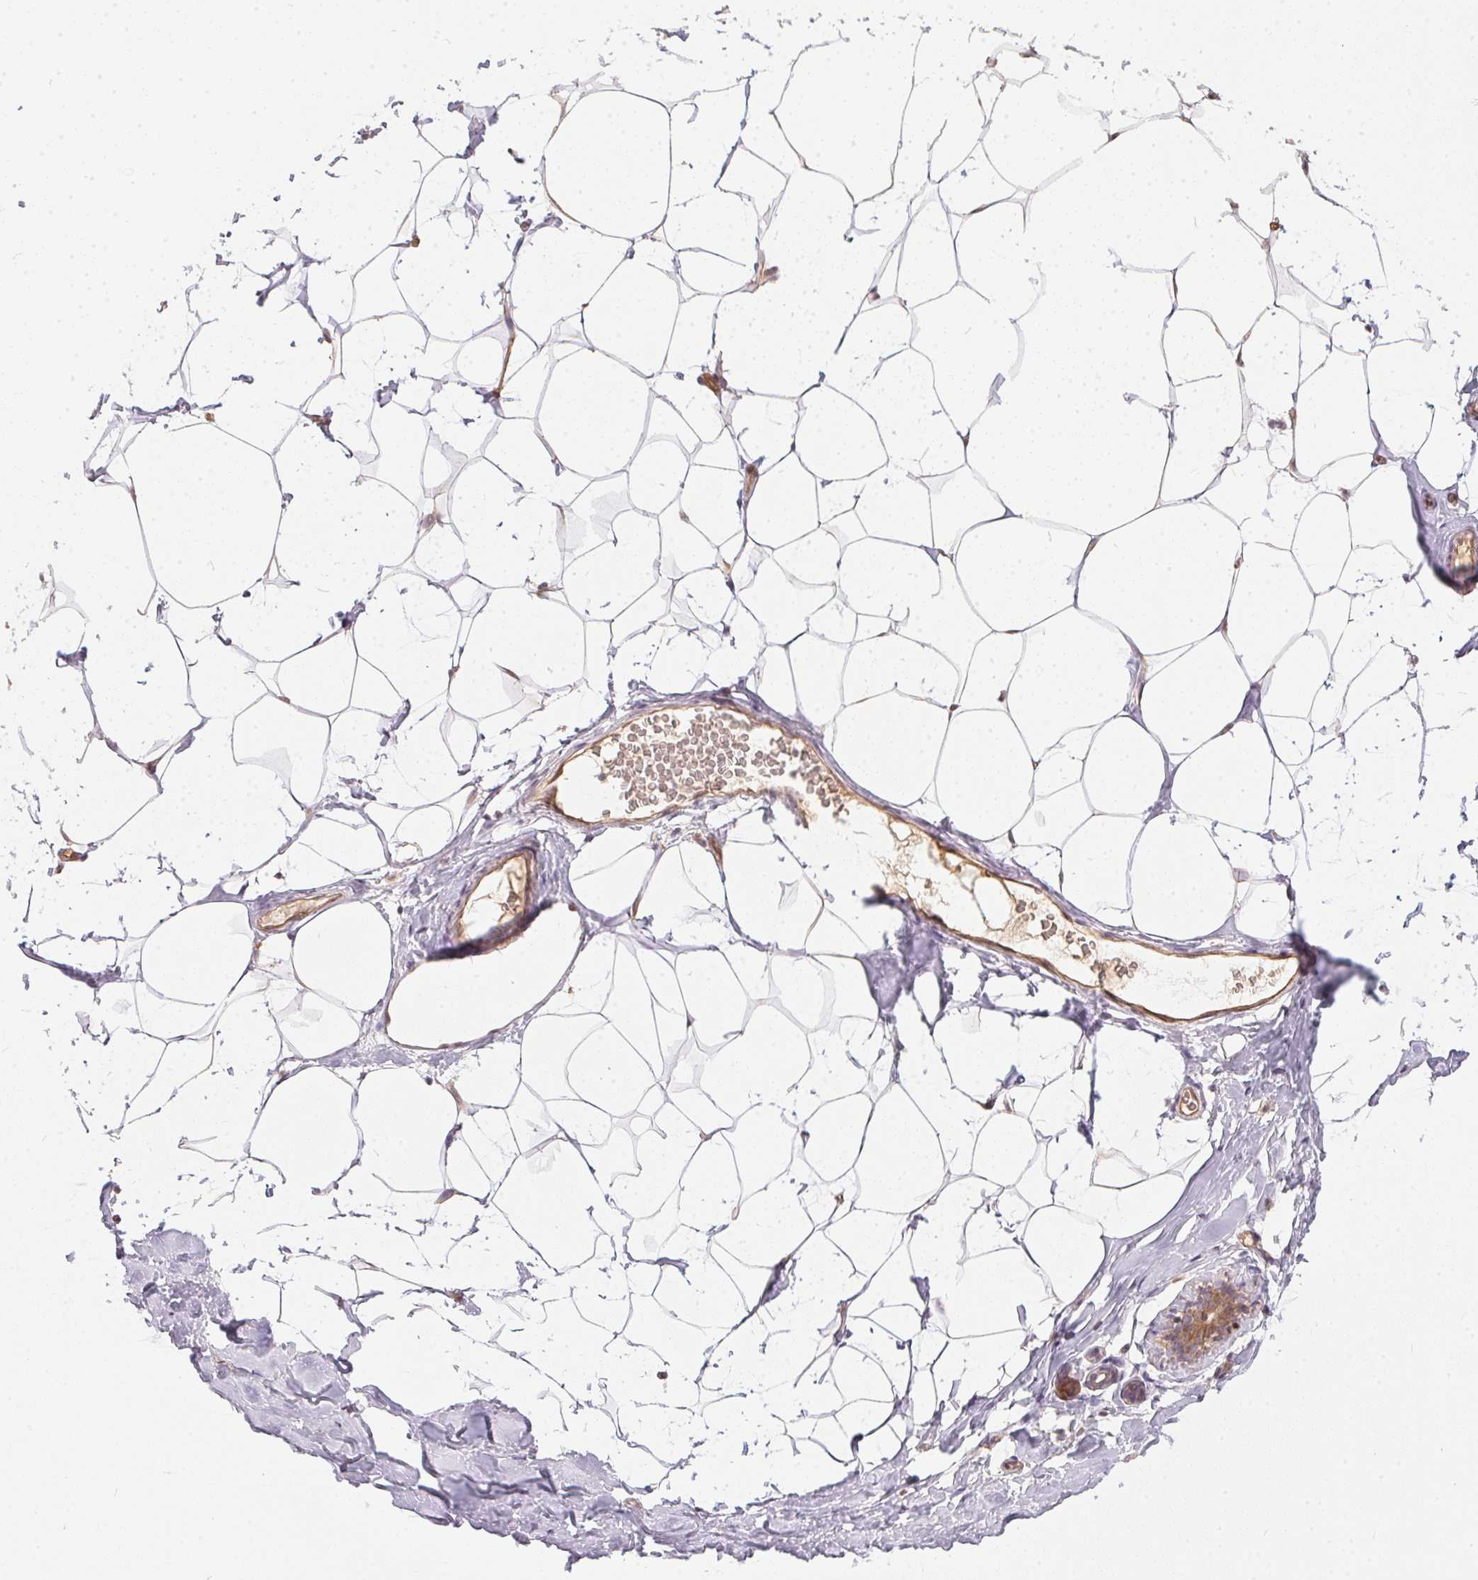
{"staining": {"intensity": "negative", "quantity": "none", "location": "none"}, "tissue": "breast", "cell_type": "Adipocytes", "image_type": "normal", "snomed": [{"axis": "morphology", "description": "Normal tissue, NOS"}, {"axis": "topography", "description": "Breast"}], "caption": "Immunohistochemistry (IHC) of normal human breast demonstrates no staining in adipocytes.", "gene": "BLMH", "patient": {"sex": "female", "age": 32}}